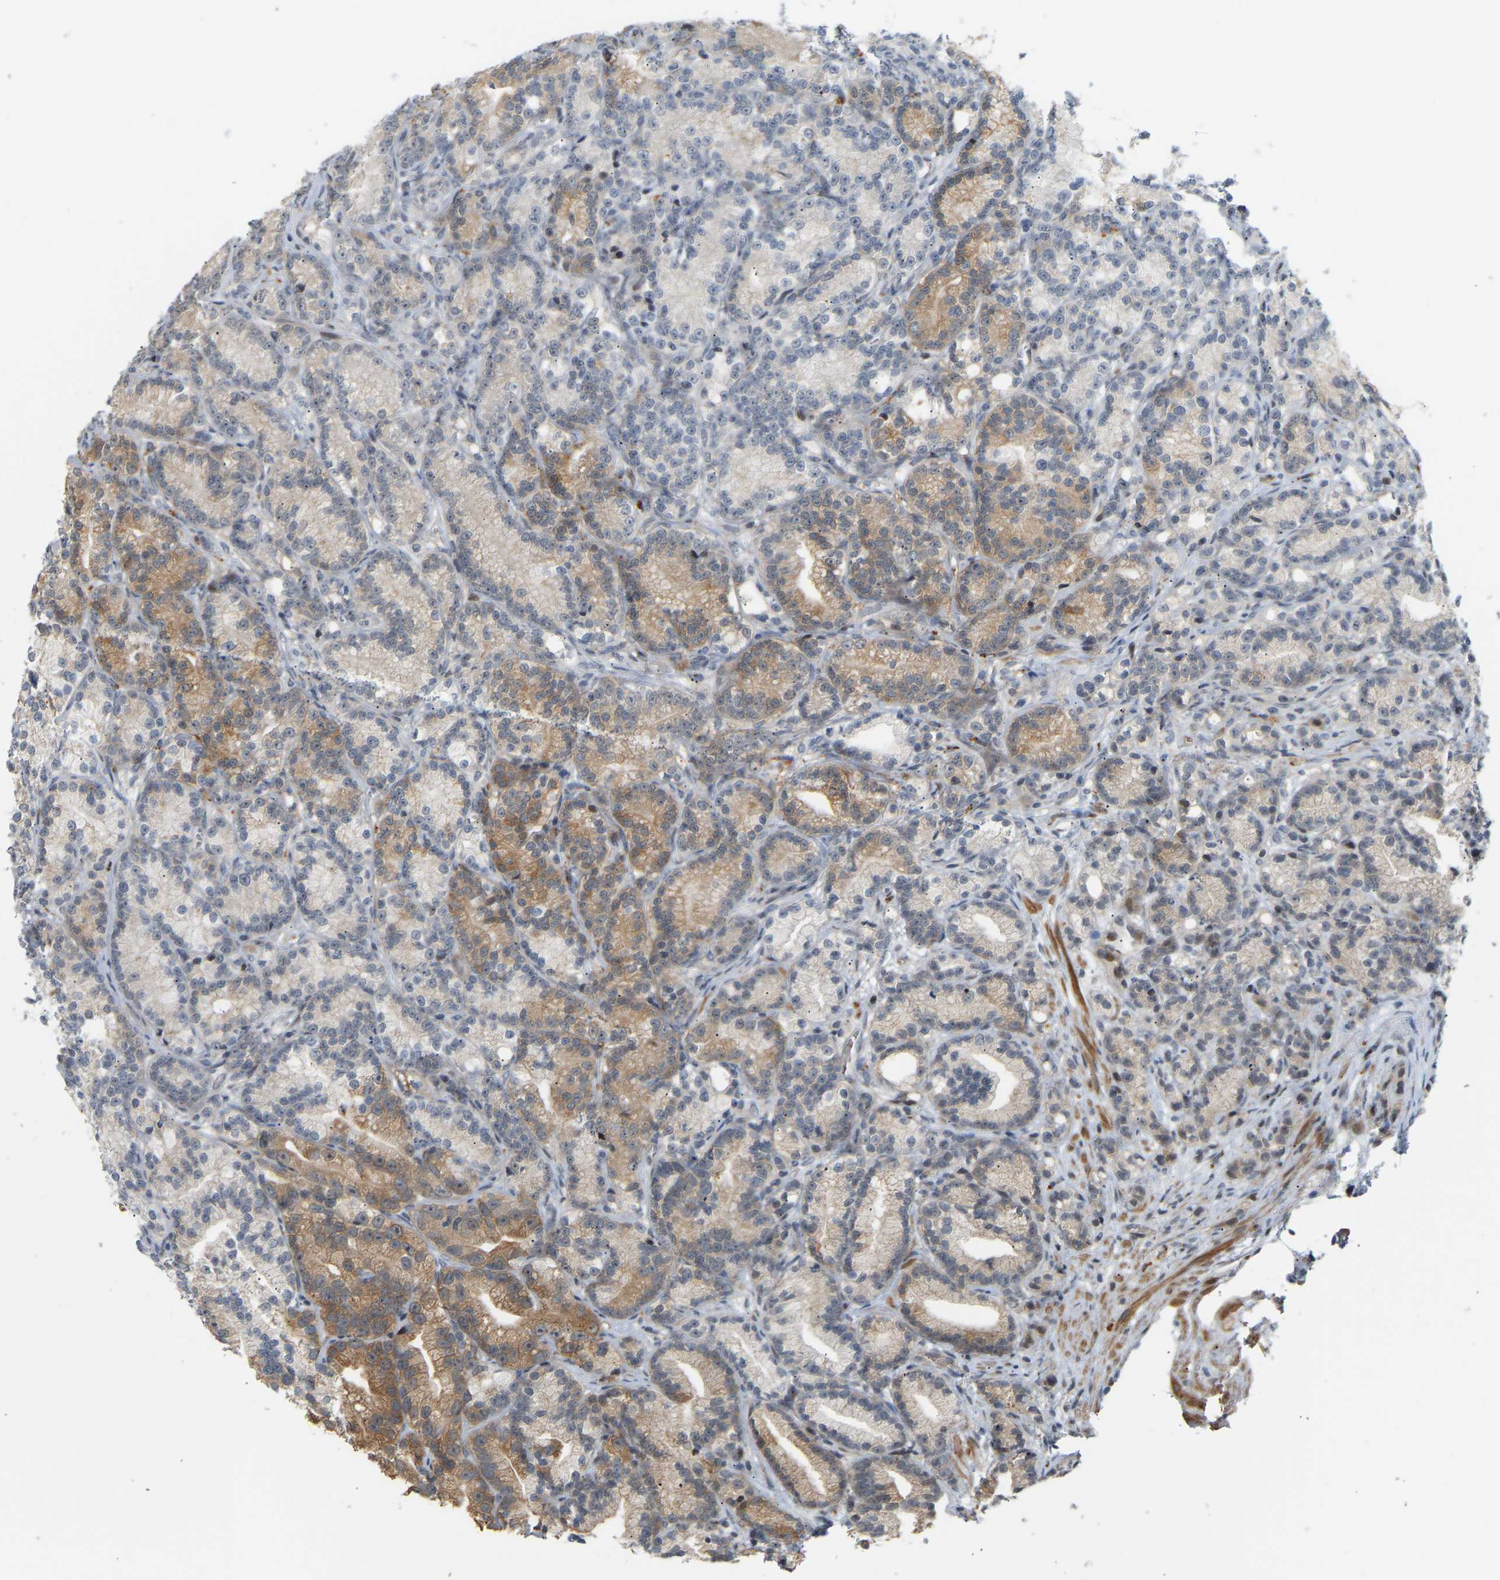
{"staining": {"intensity": "moderate", "quantity": ">75%", "location": "cytoplasmic/membranous"}, "tissue": "prostate cancer", "cell_type": "Tumor cells", "image_type": "cancer", "snomed": [{"axis": "morphology", "description": "Adenocarcinoma, Low grade"}, {"axis": "topography", "description": "Prostate"}], "caption": "Low-grade adenocarcinoma (prostate) stained with a brown dye shows moderate cytoplasmic/membranous positive positivity in about >75% of tumor cells.", "gene": "POGLUT2", "patient": {"sex": "male", "age": 89}}